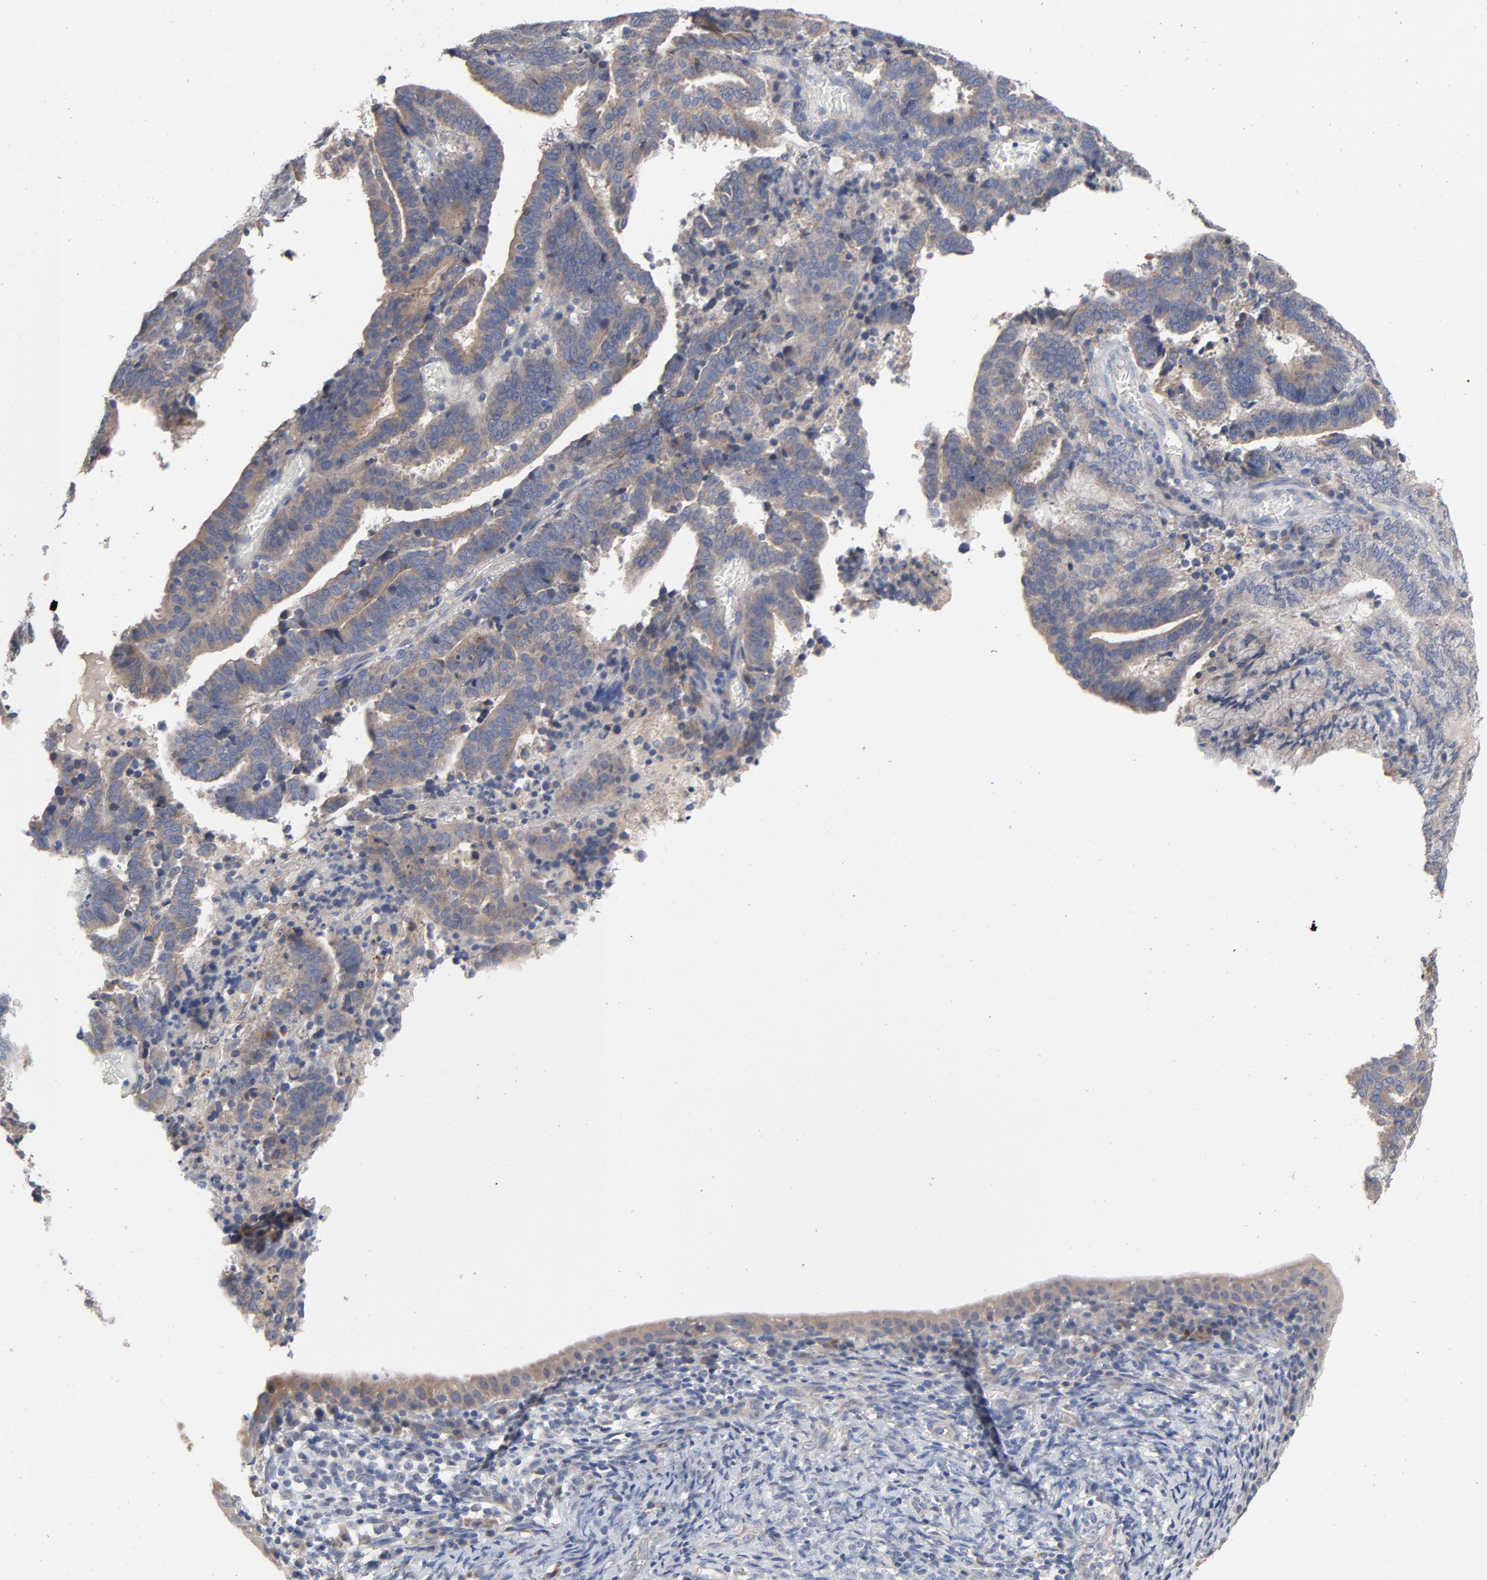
{"staining": {"intensity": "weak", "quantity": ">75%", "location": "cytoplasmic/membranous"}, "tissue": "endometrial cancer", "cell_type": "Tumor cells", "image_type": "cancer", "snomed": [{"axis": "morphology", "description": "Adenocarcinoma, NOS"}, {"axis": "topography", "description": "Uterus"}], "caption": "Protein expression analysis of human adenocarcinoma (endometrial) reveals weak cytoplasmic/membranous expression in approximately >75% of tumor cells.", "gene": "CCDC134", "patient": {"sex": "female", "age": 83}}